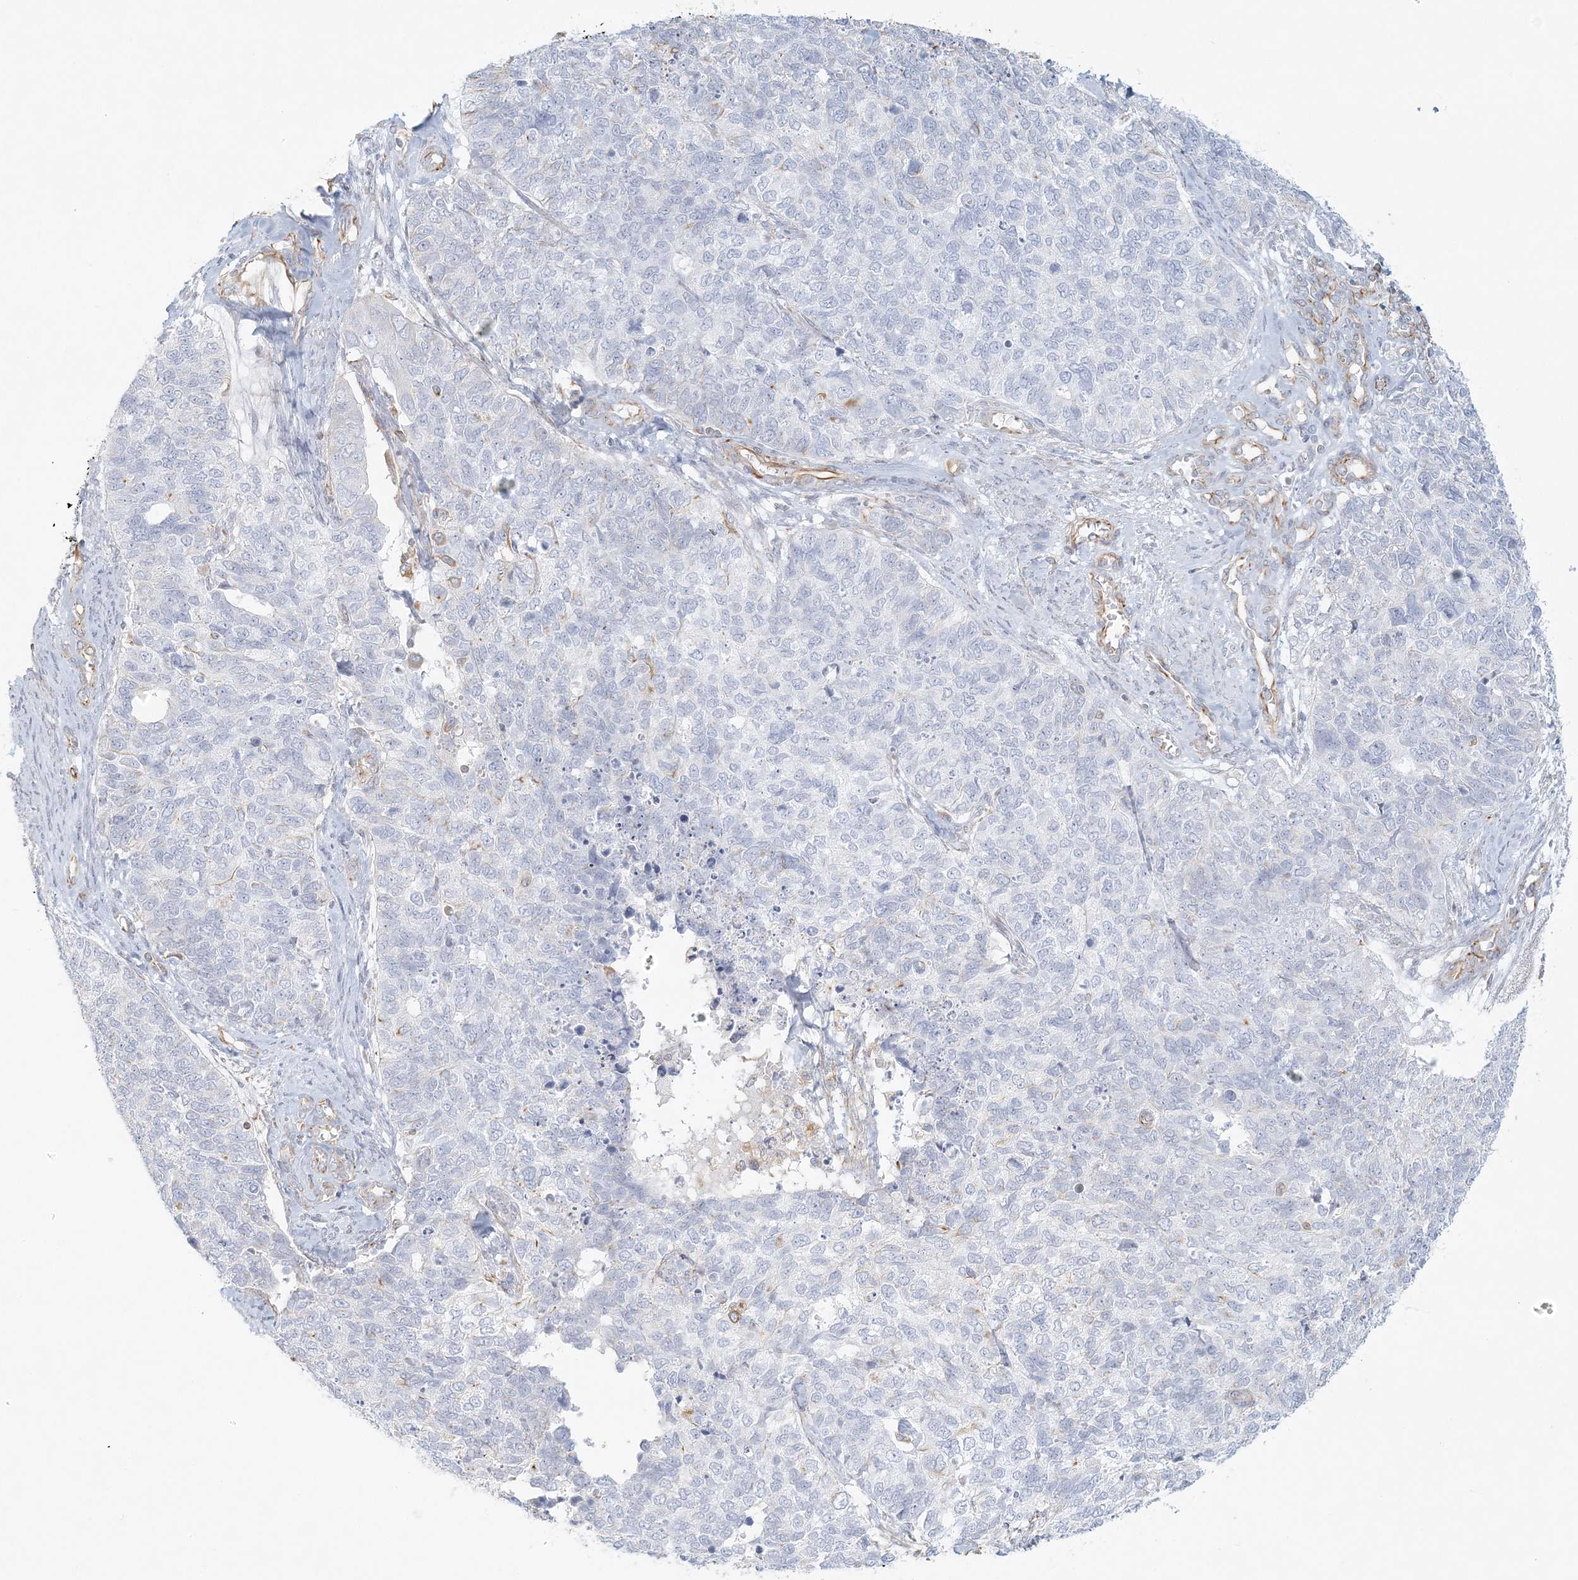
{"staining": {"intensity": "negative", "quantity": "none", "location": "none"}, "tissue": "cervical cancer", "cell_type": "Tumor cells", "image_type": "cancer", "snomed": [{"axis": "morphology", "description": "Squamous cell carcinoma, NOS"}, {"axis": "topography", "description": "Cervix"}], "caption": "A high-resolution image shows IHC staining of cervical squamous cell carcinoma, which exhibits no significant positivity in tumor cells. (DAB (3,3'-diaminobenzidine) IHC visualized using brightfield microscopy, high magnification).", "gene": "DMRTB1", "patient": {"sex": "female", "age": 63}}